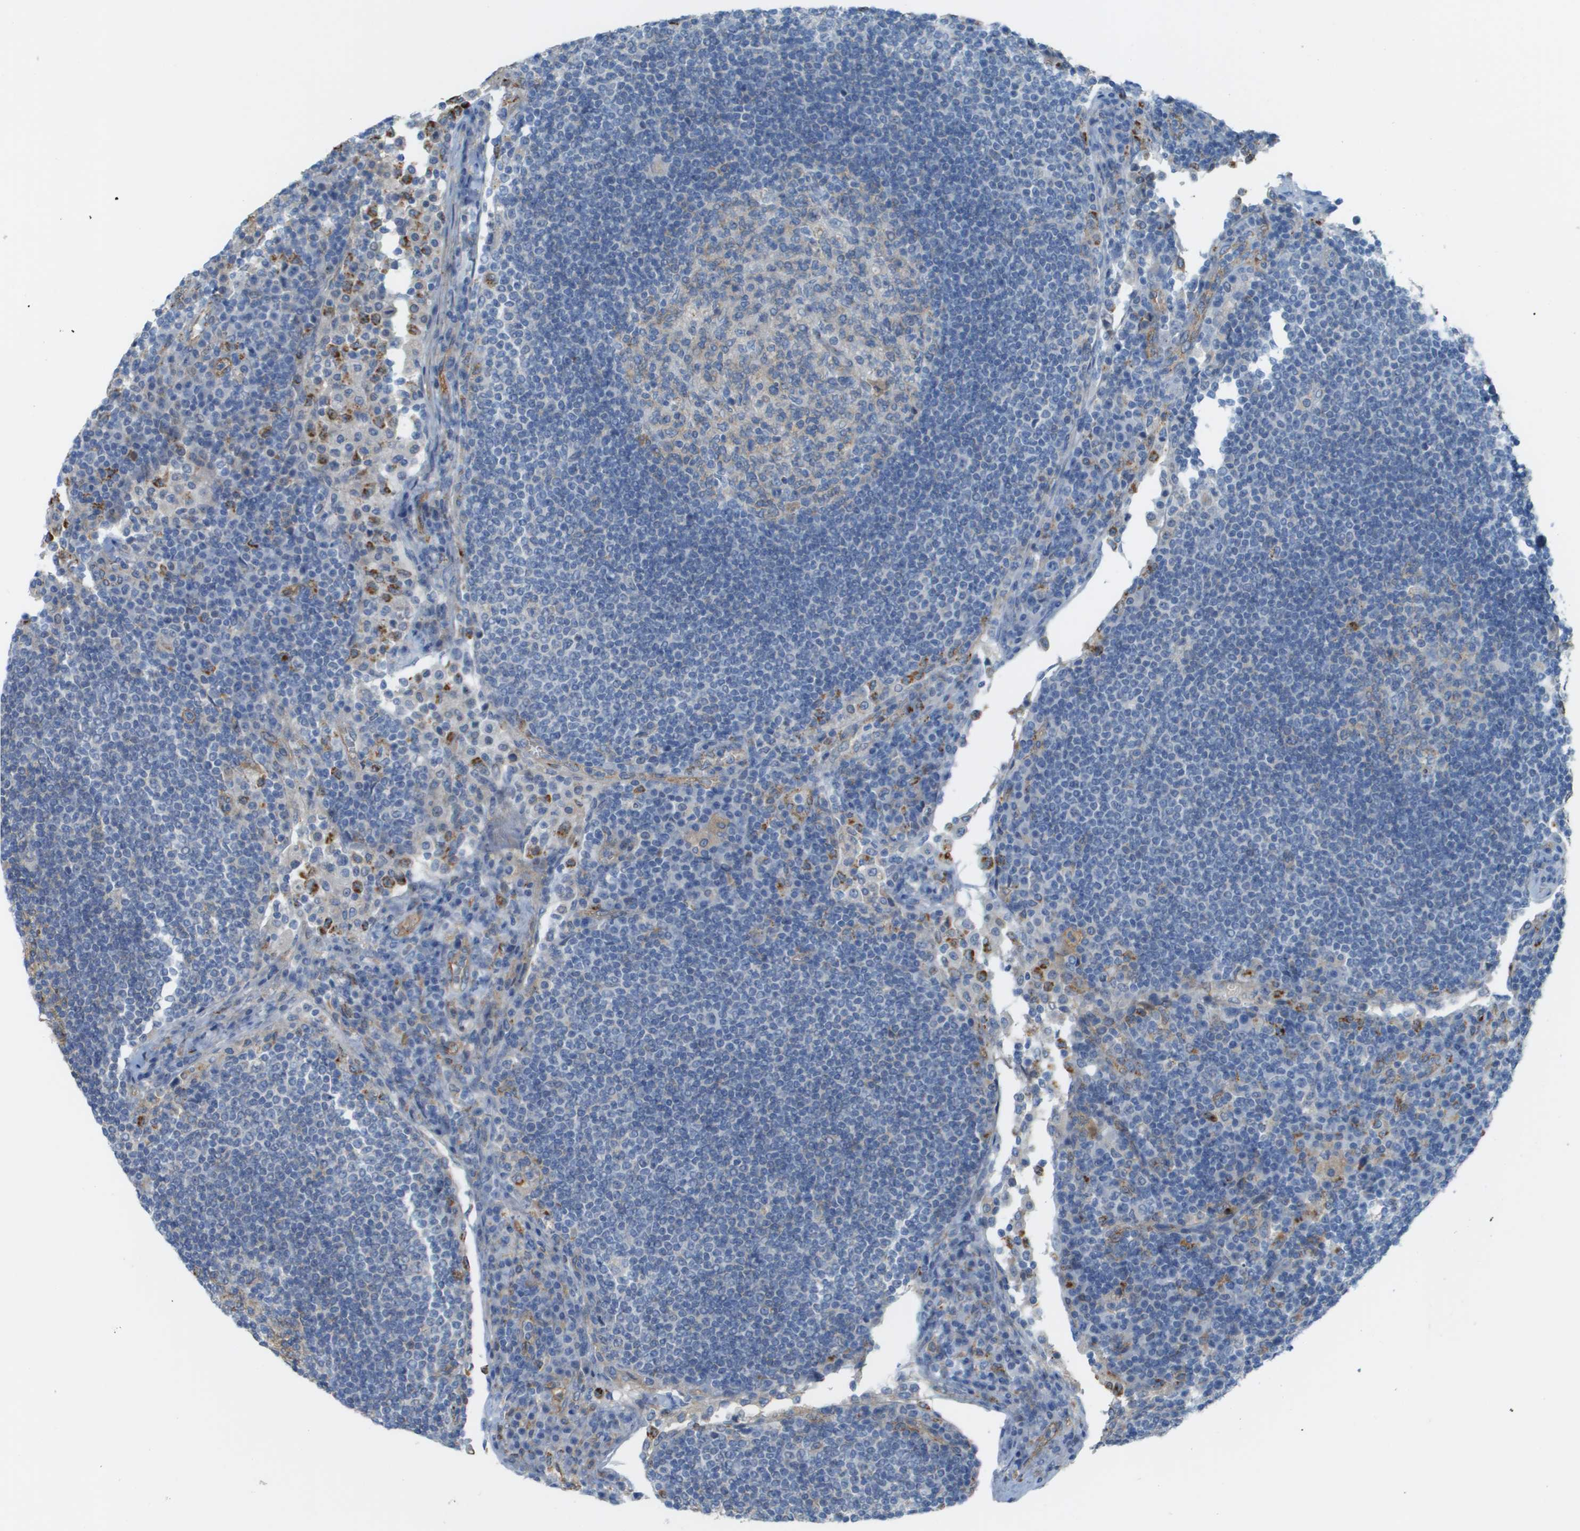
{"staining": {"intensity": "weak", "quantity": "25%-75%", "location": "cytoplasmic/membranous"}, "tissue": "lymph node", "cell_type": "Germinal center cells", "image_type": "normal", "snomed": [{"axis": "morphology", "description": "Normal tissue, NOS"}, {"axis": "topography", "description": "Lymph node"}], "caption": "A high-resolution histopathology image shows immunohistochemistry (IHC) staining of normal lymph node, which demonstrates weak cytoplasmic/membranous positivity in about 25%-75% of germinal center cells.", "gene": "ZBTB43", "patient": {"sex": "female", "age": 53}}